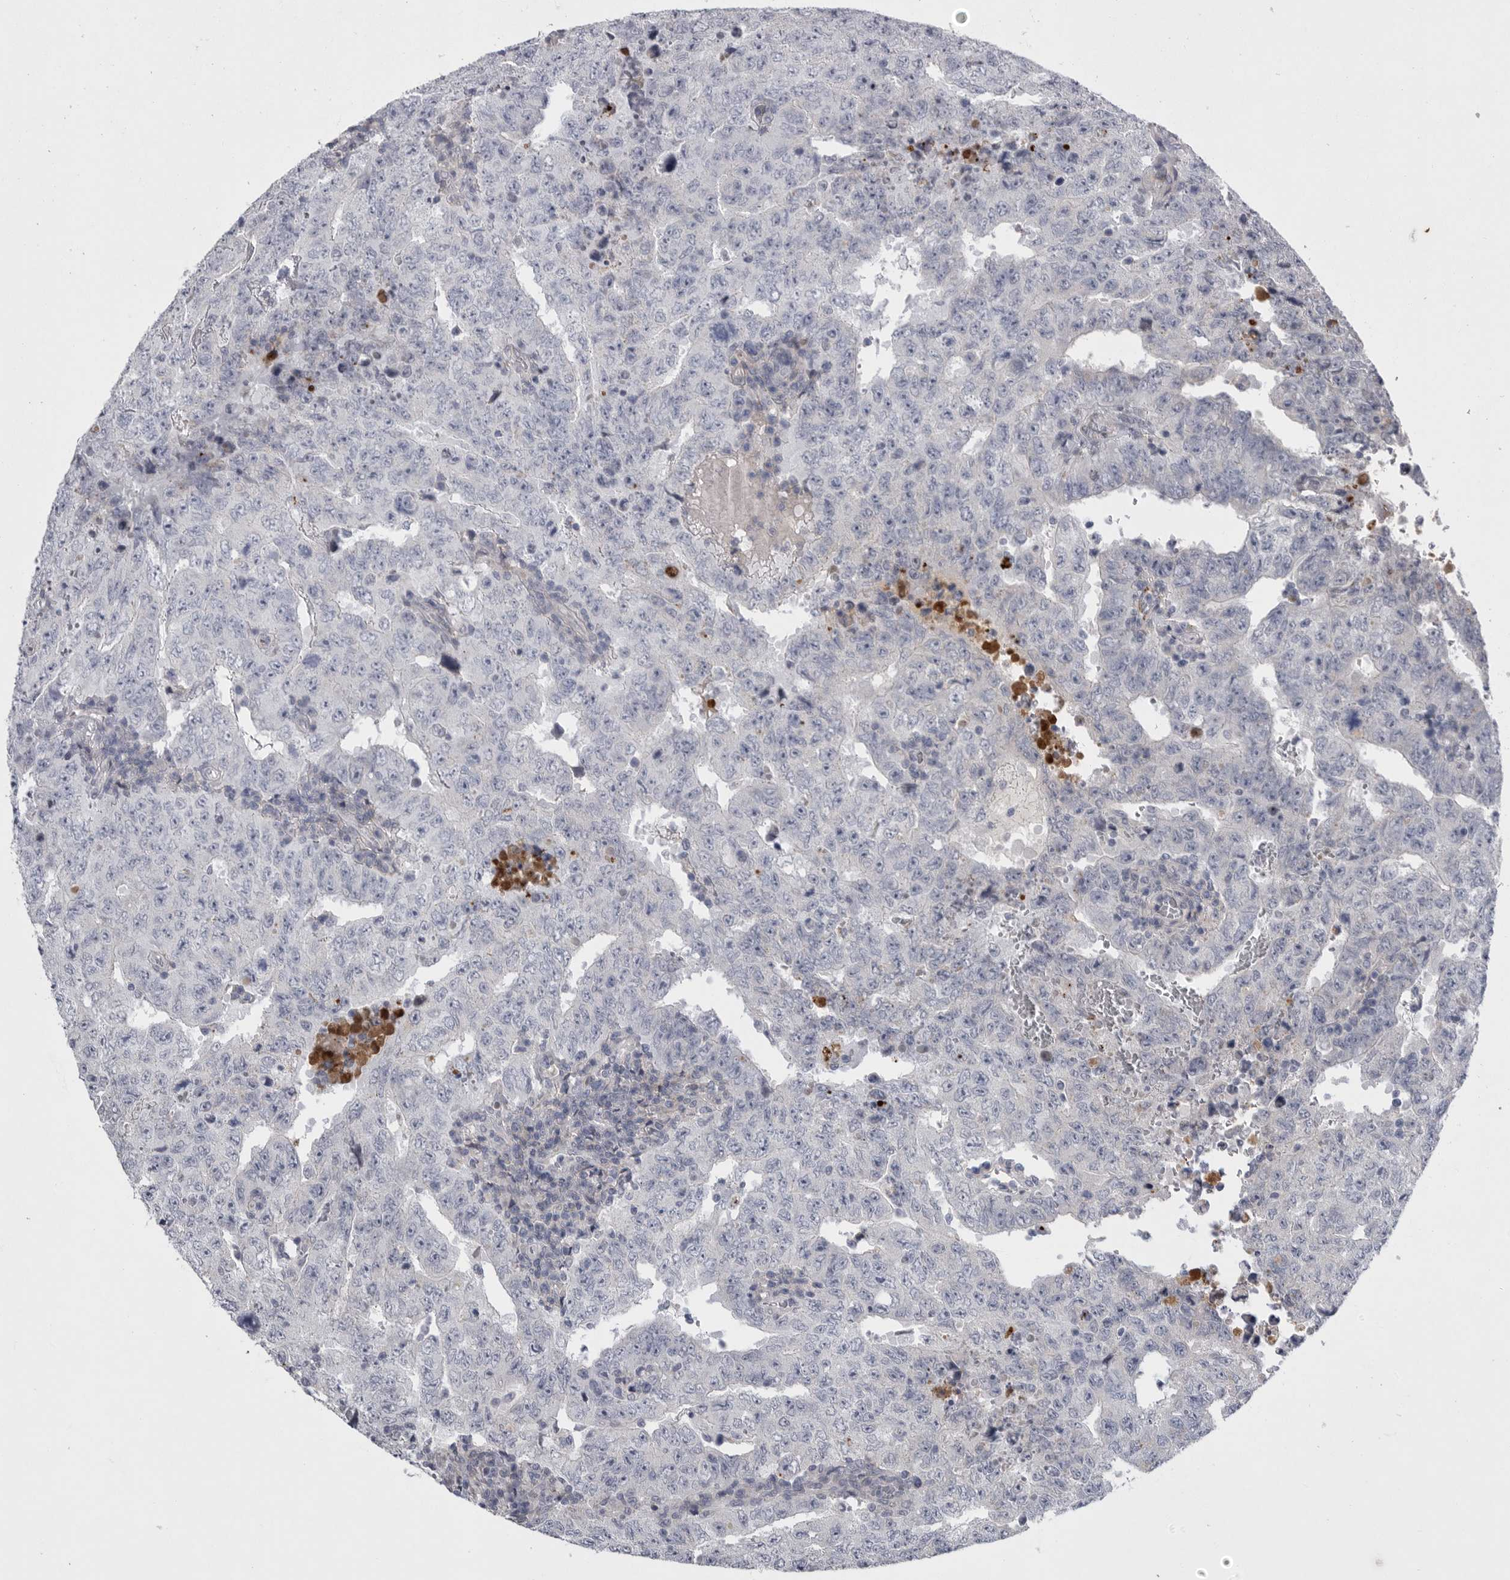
{"staining": {"intensity": "negative", "quantity": "none", "location": "none"}, "tissue": "testis cancer", "cell_type": "Tumor cells", "image_type": "cancer", "snomed": [{"axis": "morphology", "description": "Carcinoma, Embryonal, NOS"}, {"axis": "topography", "description": "Testis"}], "caption": "Tumor cells show no significant expression in testis cancer.", "gene": "CRP", "patient": {"sex": "male", "age": 26}}